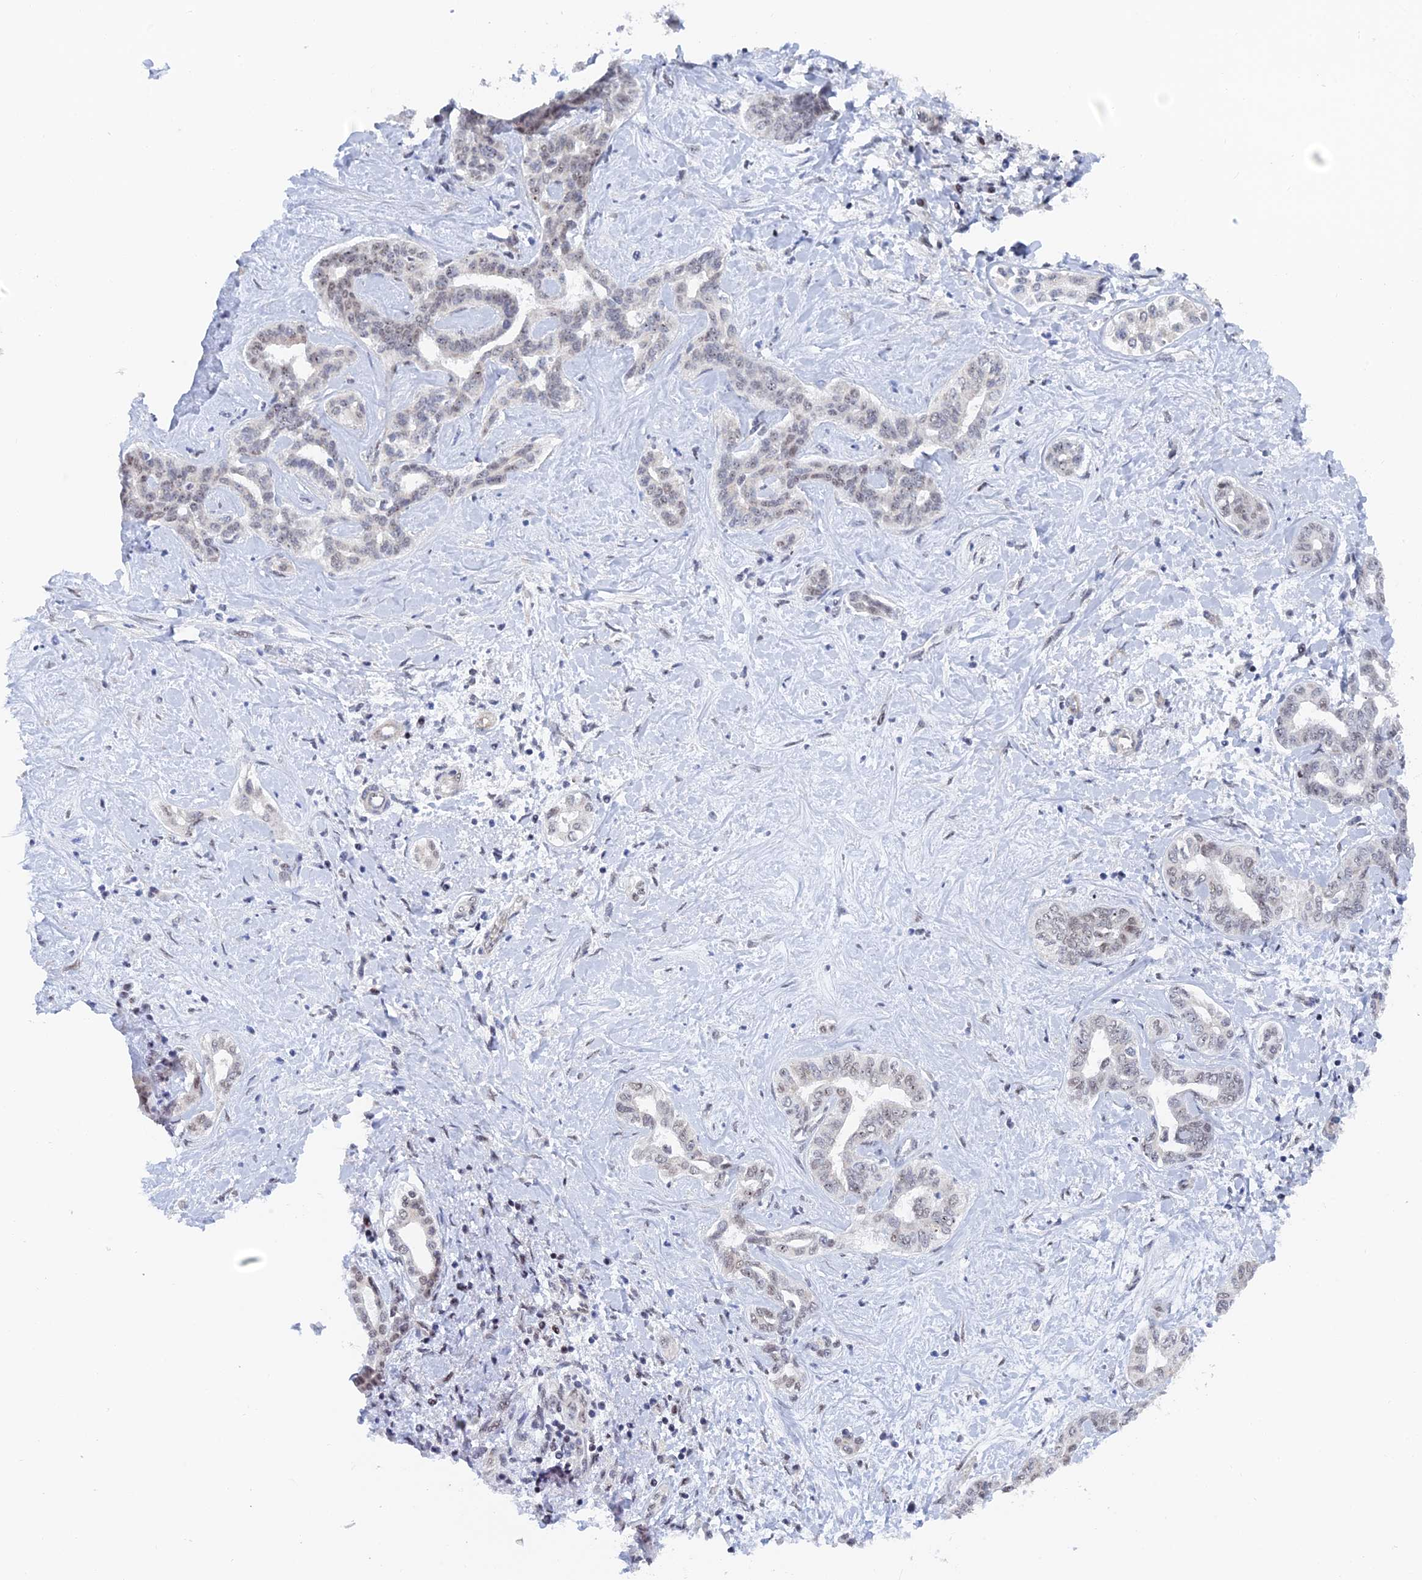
{"staining": {"intensity": "negative", "quantity": "none", "location": "none"}, "tissue": "liver cancer", "cell_type": "Tumor cells", "image_type": "cancer", "snomed": [{"axis": "morphology", "description": "Cholangiocarcinoma"}, {"axis": "topography", "description": "Liver"}], "caption": "Immunohistochemistry micrograph of neoplastic tissue: liver cancer (cholangiocarcinoma) stained with DAB (3,3'-diaminobenzidine) demonstrates no significant protein positivity in tumor cells. (DAB (3,3'-diaminobenzidine) IHC, high magnification).", "gene": "GMNC", "patient": {"sex": "female", "age": 77}}